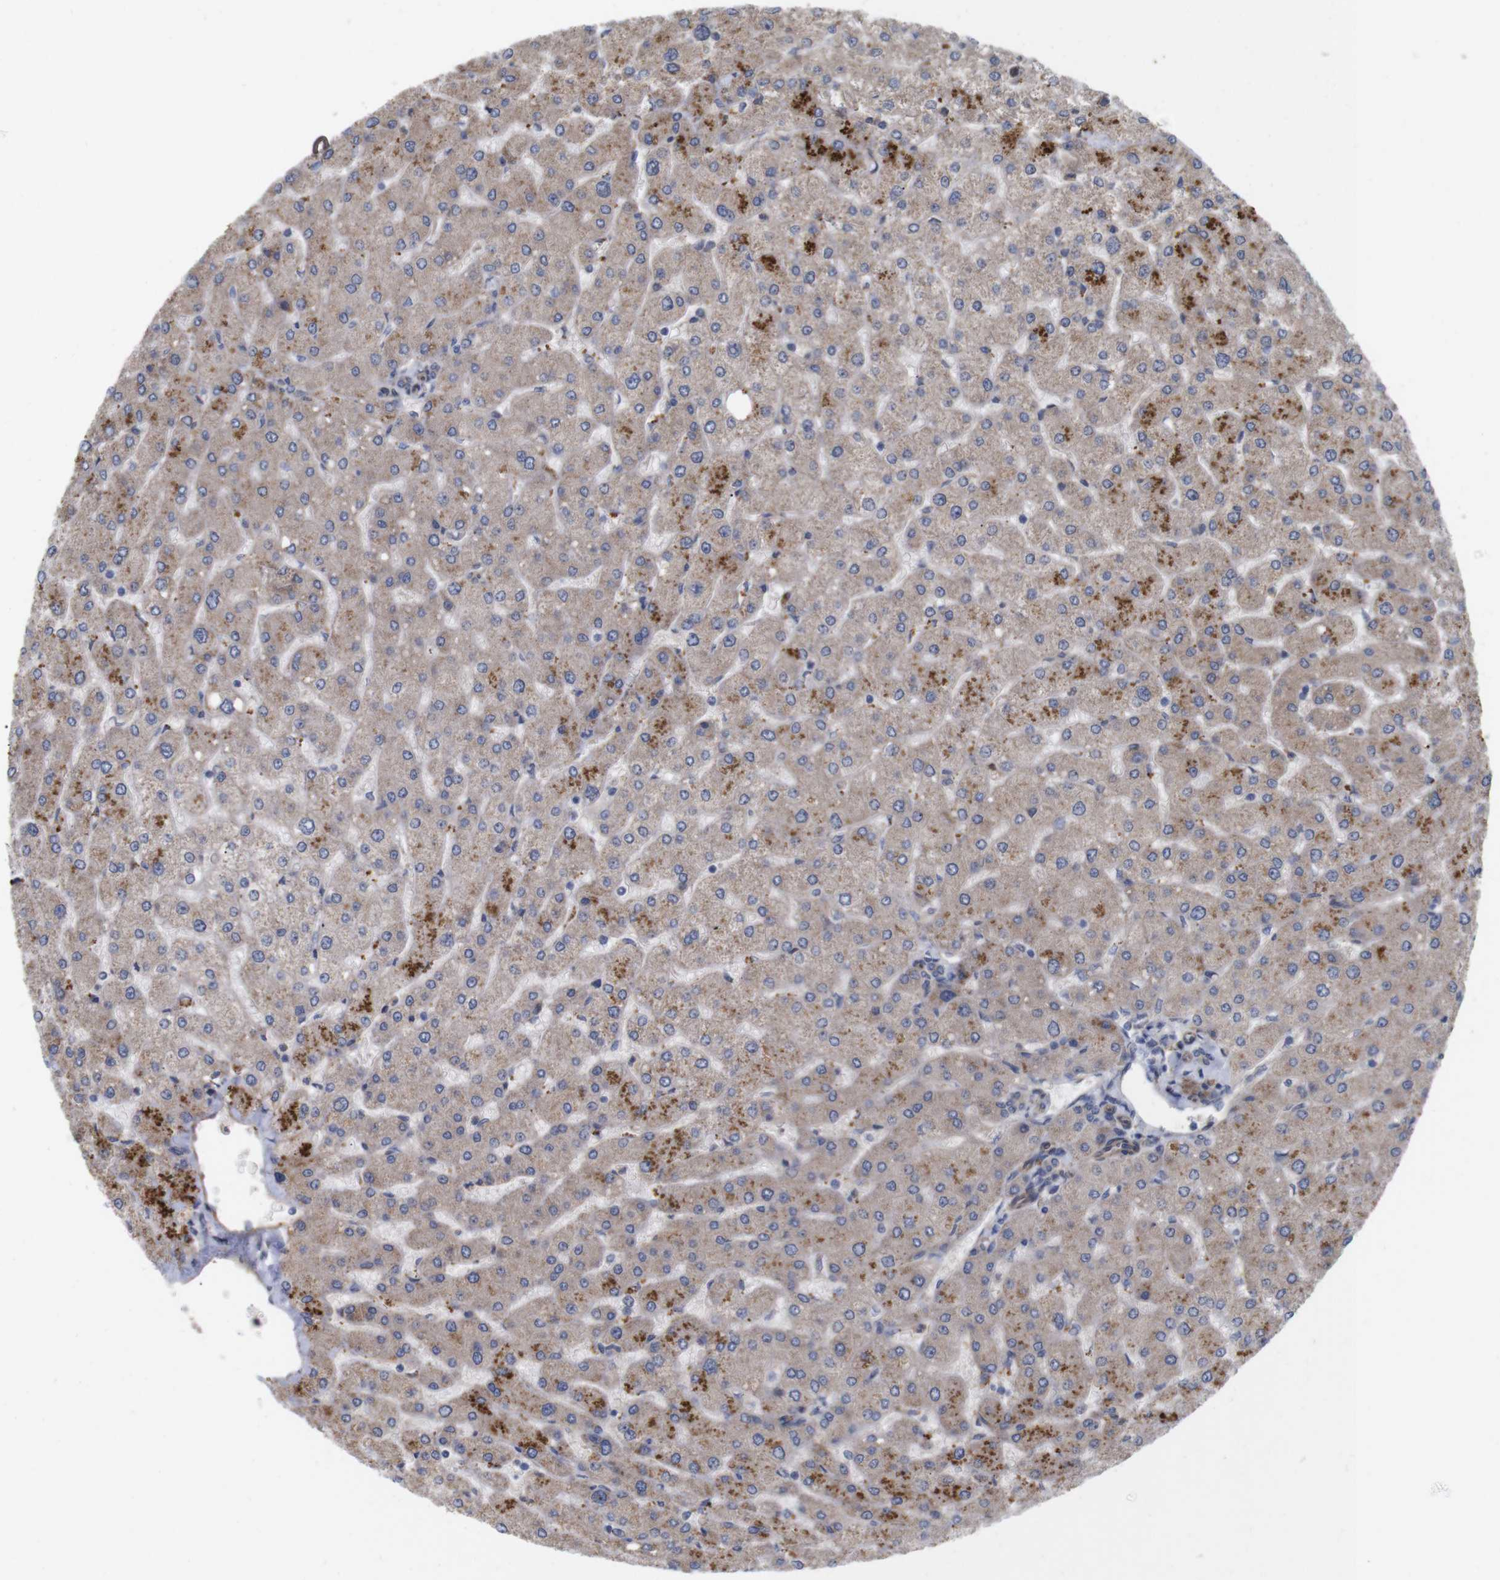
{"staining": {"intensity": "weak", "quantity": "<25%", "location": "cytoplasmic/membranous"}, "tissue": "liver", "cell_type": "Cholangiocytes", "image_type": "normal", "snomed": [{"axis": "morphology", "description": "Normal tissue, NOS"}, {"axis": "topography", "description": "Liver"}], "caption": "The micrograph reveals no significant staining in cholangiocytes of liver.", "gene": "TIAM1", "patient": {"sex": "male", "age": 55}}